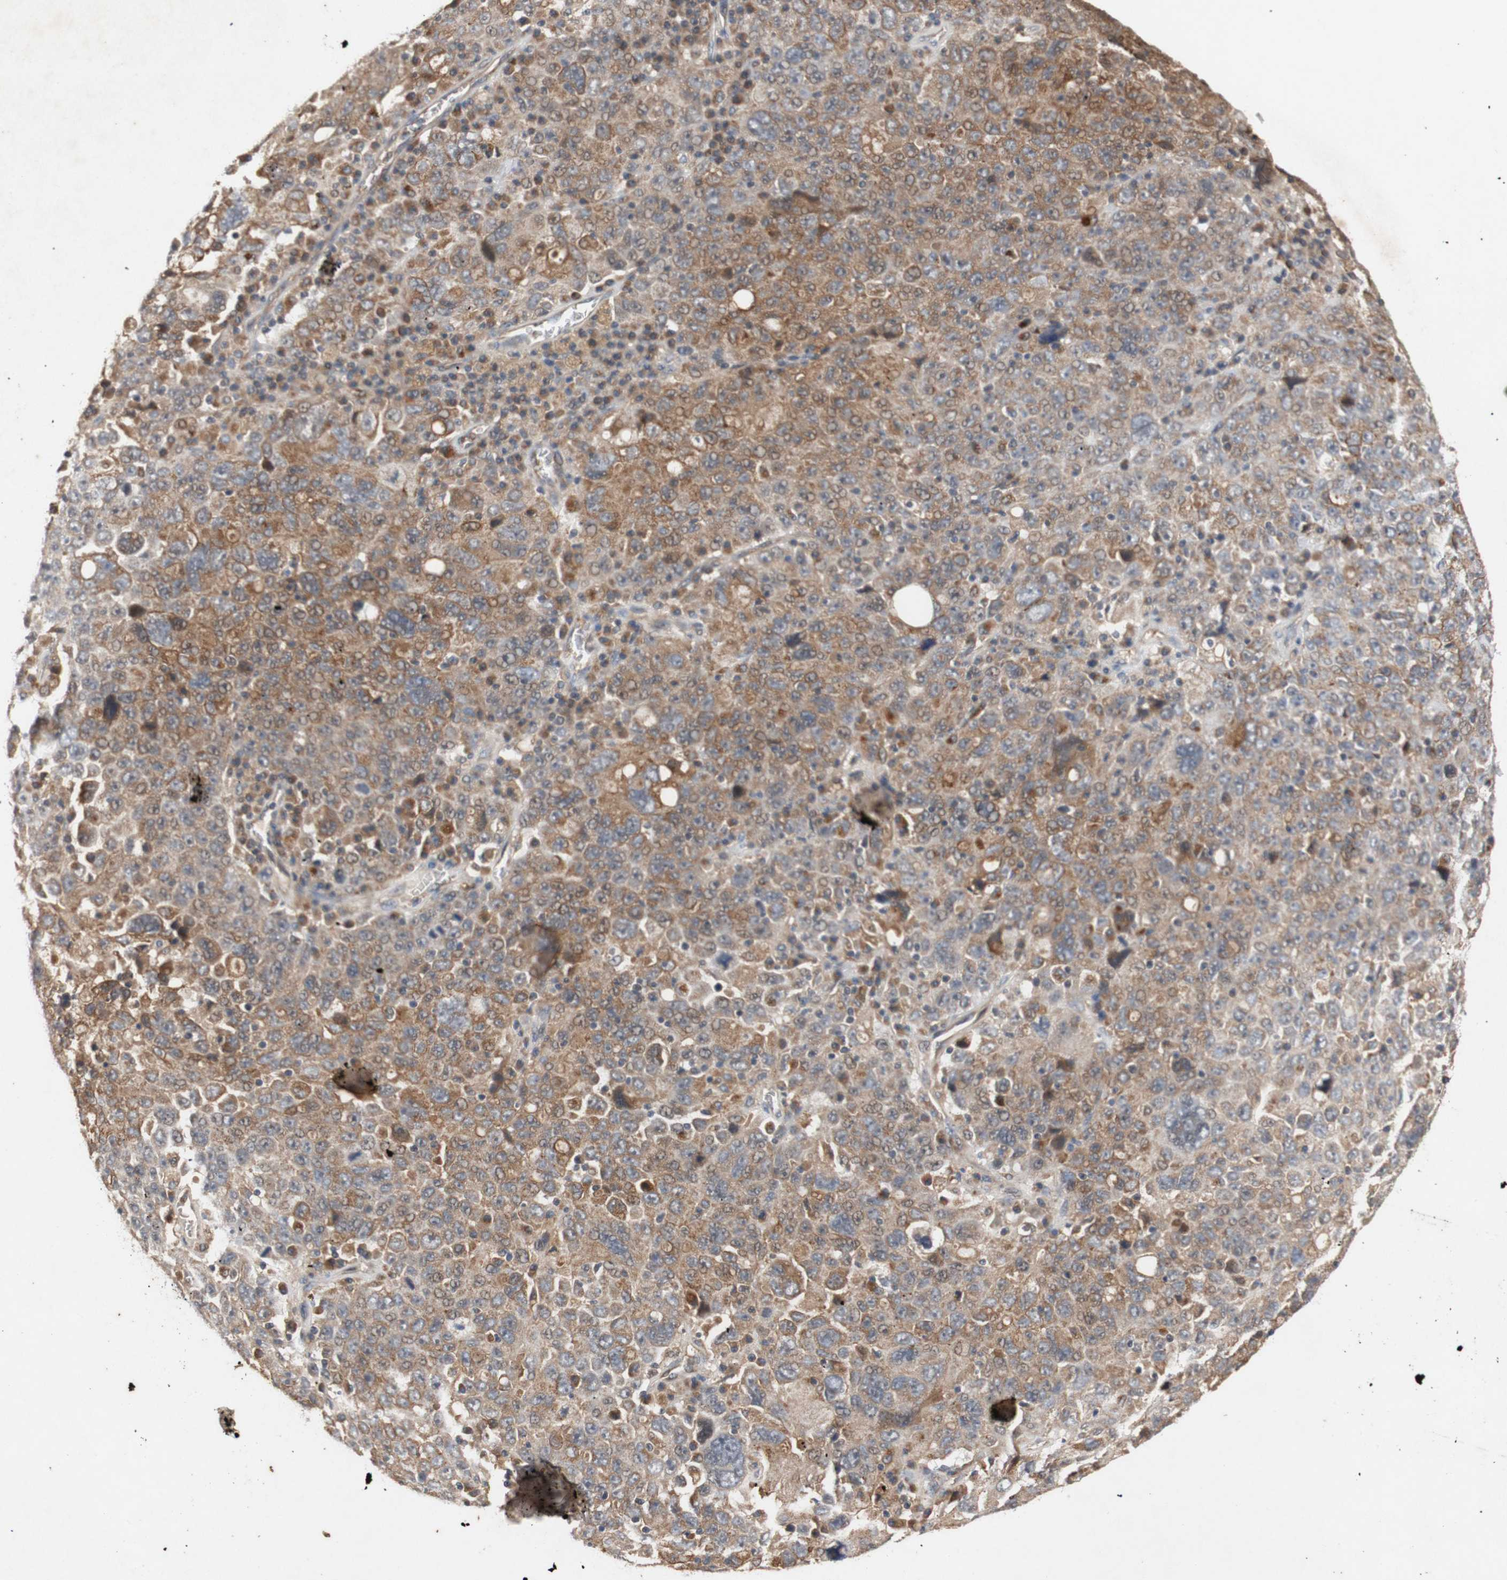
{"staining": {"intensity": "moderate", "quantity": ">75%", "location": "cytoplasmic/membranous"}, "tissue": "ovarian cancer", "cell_type": "Tumor cells", "image_type": "cancer", "snomed": [{"axis": "morphology", "description": "Carcinoma, endometroid"}, {"axis": "topography", "description": "Ovary"}], "caption": "Endometroid carcinoma (ovarian) stained for a protein (brown) shows moderate cytoplasmic/membranous positive positivity in about >75% of tumor cells.", "gene": "PKN1", "patient": {"sex": "female", "age": 62}}